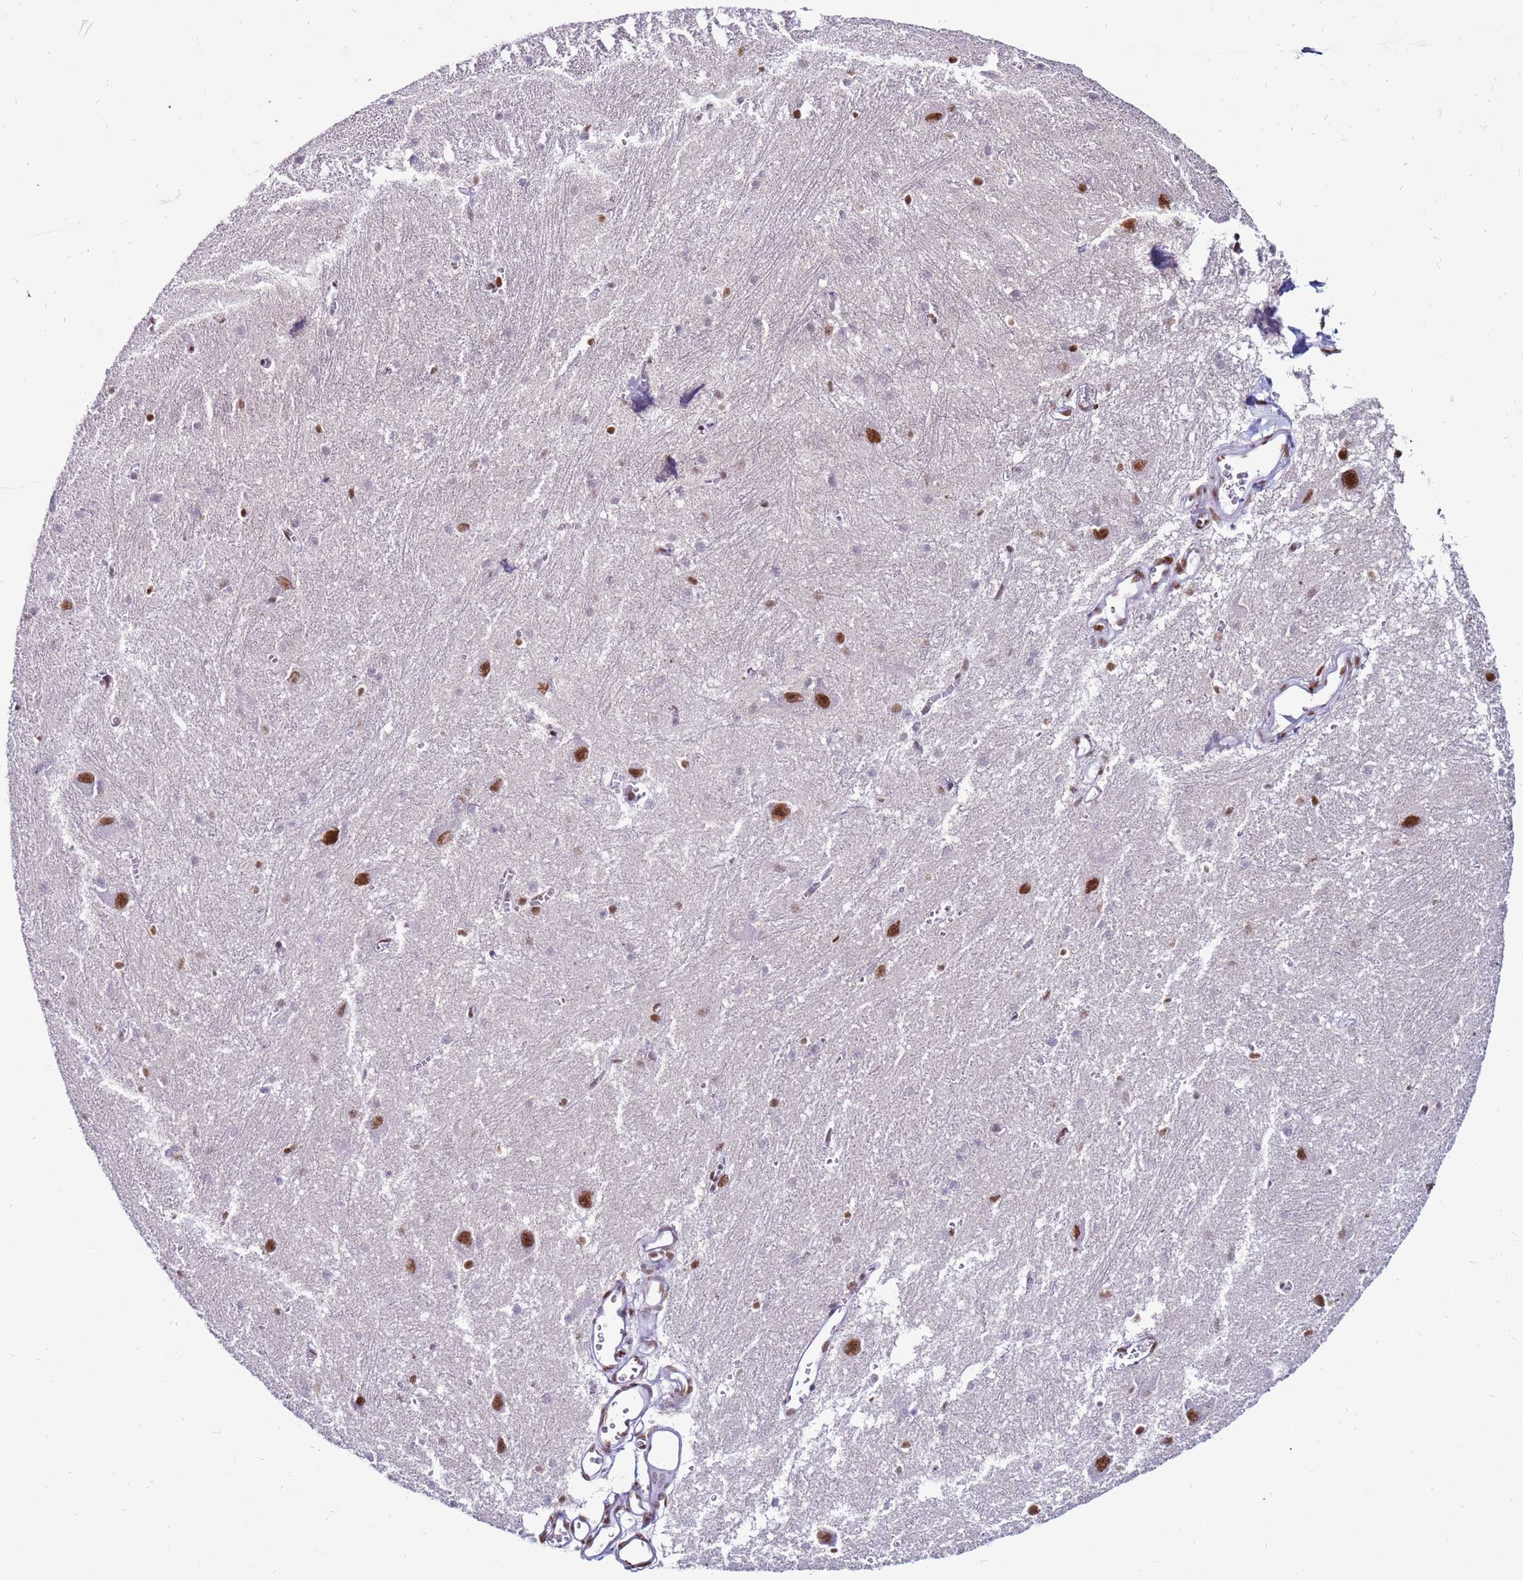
{"staining": {"intensity": "strong", "quantity": "<25%", "location": "nuclear"}, "tissue": "caudate", "cell_type": "Glial cells", "image_type": "normal", "snomed": [{"axis": "morphology", "description": "Normal tissue, NOS"}, {"axis": "topography", "description": "Lateral ventricle wall"}], "caption": "Caudate stained with a brown dye exhibits strong nuclear positive staining in about <25% of glial cells.", "gene": "KPNA4", "patient": {"sex": "male", "age": 37}}